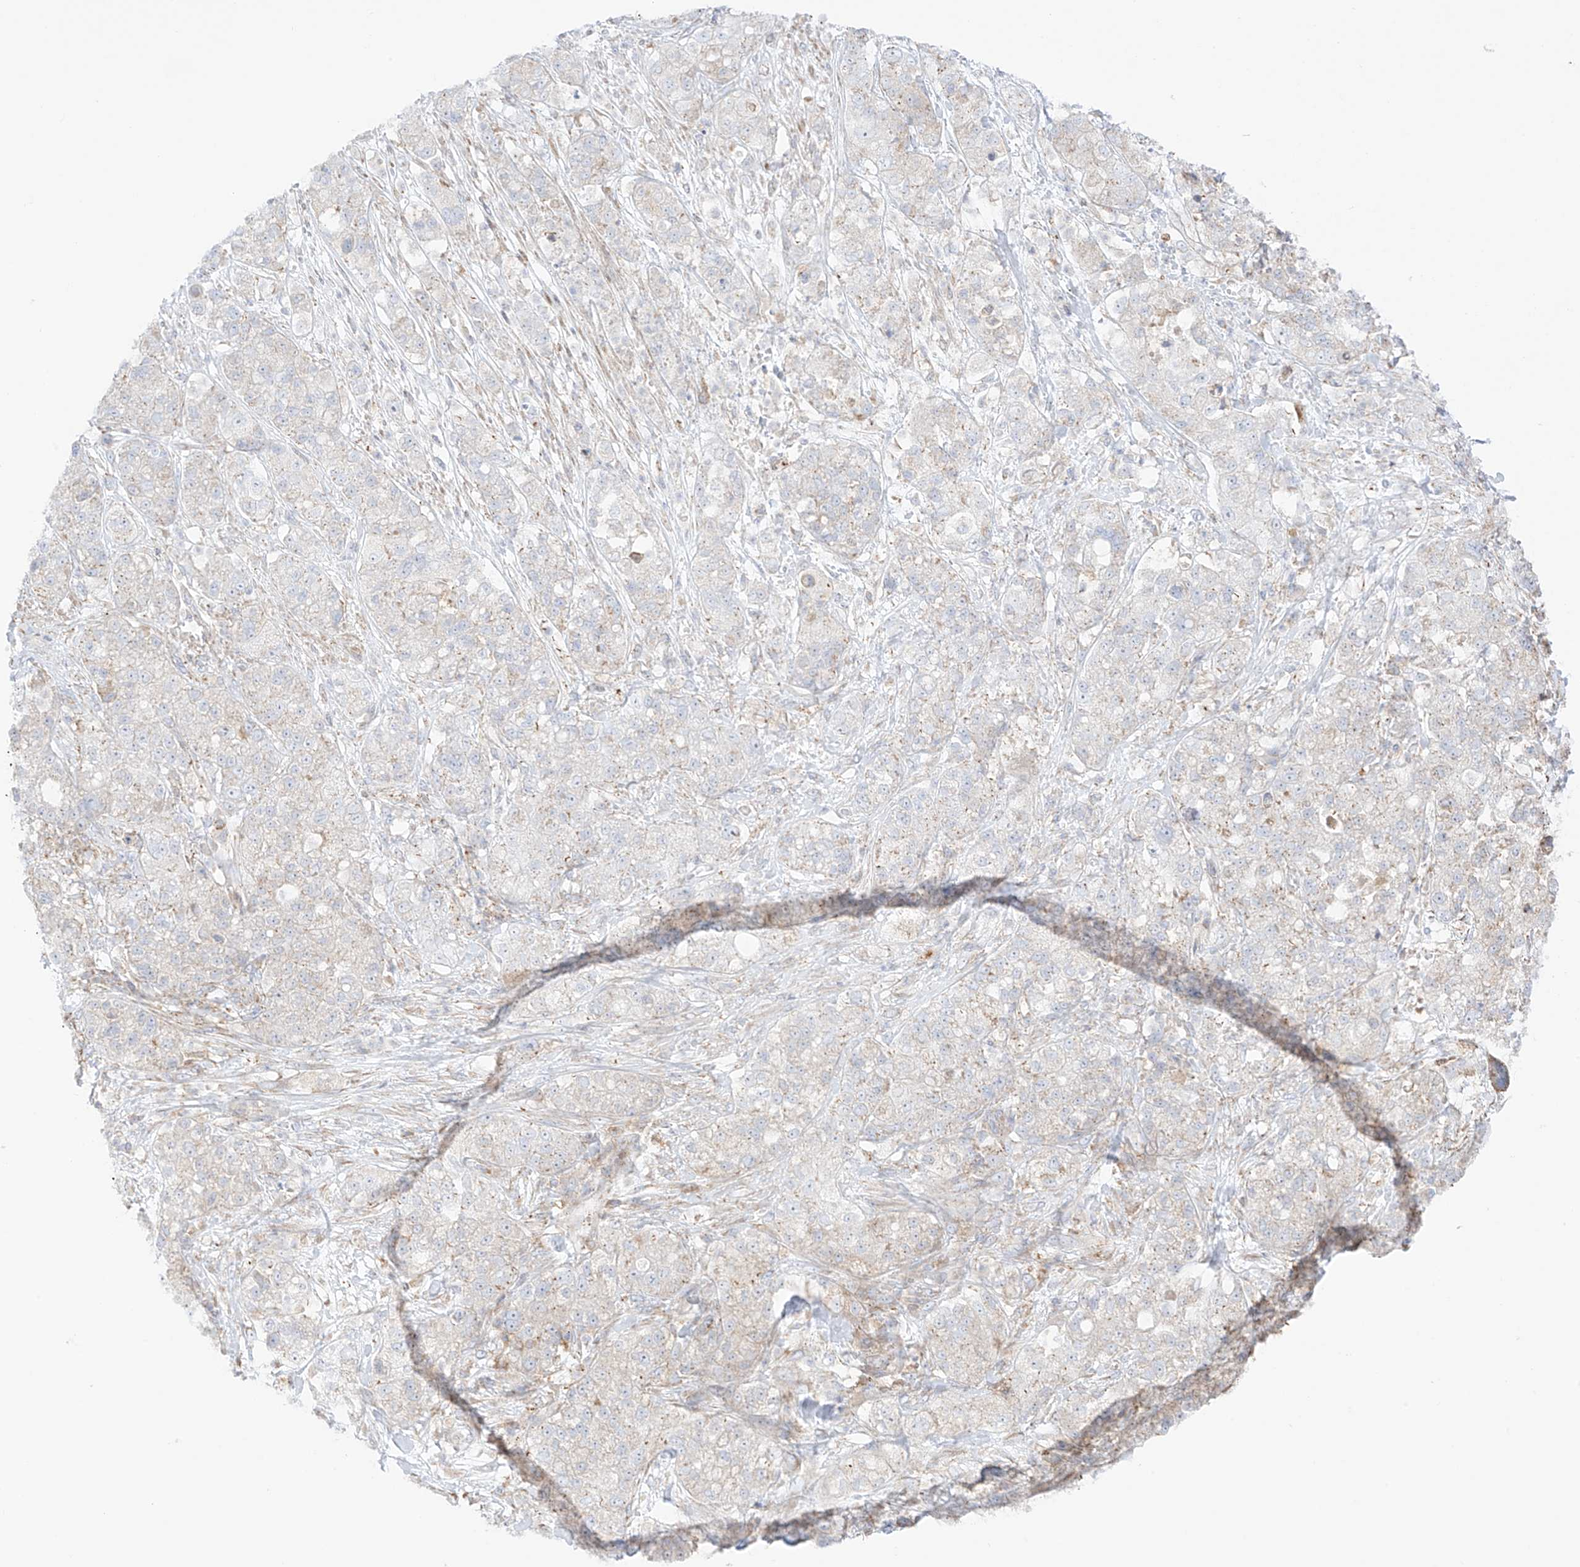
{"staining": {"intensity": "negative", "quantity": "none", "location": "none"}, "tissue": "pancreatic cancer", "cell_type": "Tumor cells", "image_type": "cancer", "snomed": [{"axis": "morphology", "description": "Adenocarcinoma, NOS"}, {"axis": "topography", "description": "Pancreas"}], "caption": "The photomicrograph demonstrates no significant positivity in tumor cells of pancreatic adenocarcinoma.", "gene": "XKR3", "patient": {"sex": "female", "age": 78}}